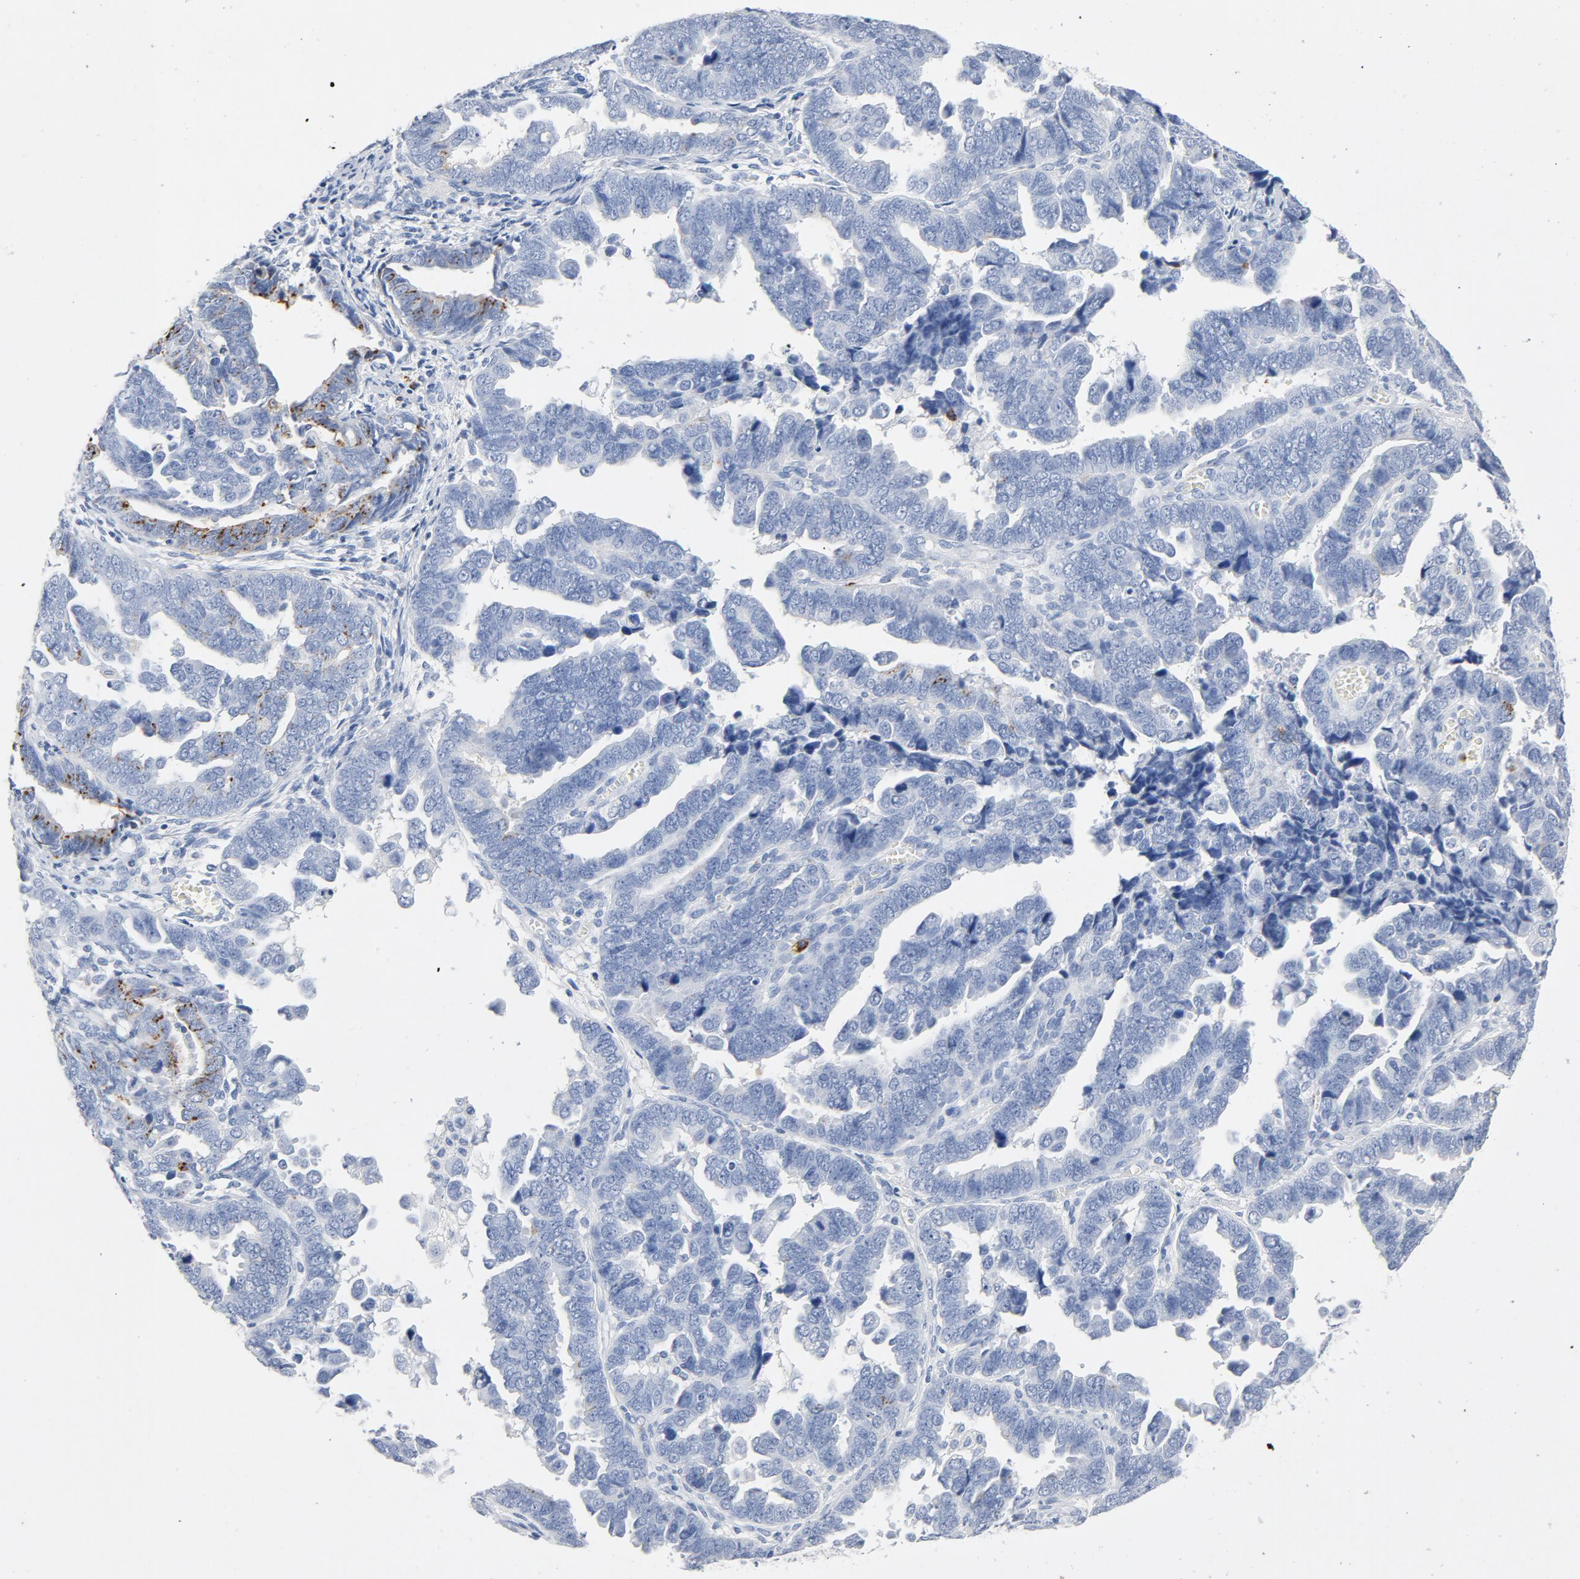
{"staining": {"intensity": "negative", "quantity": "none", "location": "none"}, "tissue": "endometrial cancer", "cell_type": "Tumor cells", "image_type": "cancer", "snomed": [{"axis": "morphology", "description": "Adenocarcinoma, NOS"}, {"axis": "topography", "description": "Endometrium"}], "caption": "A micrograph of endometrial cancer (adenocarcinoma) stained for a protein reveals no brown staining in tumor cells.", "gene": "PTPRB", "patient": {"sex": "female", "age": 75}}